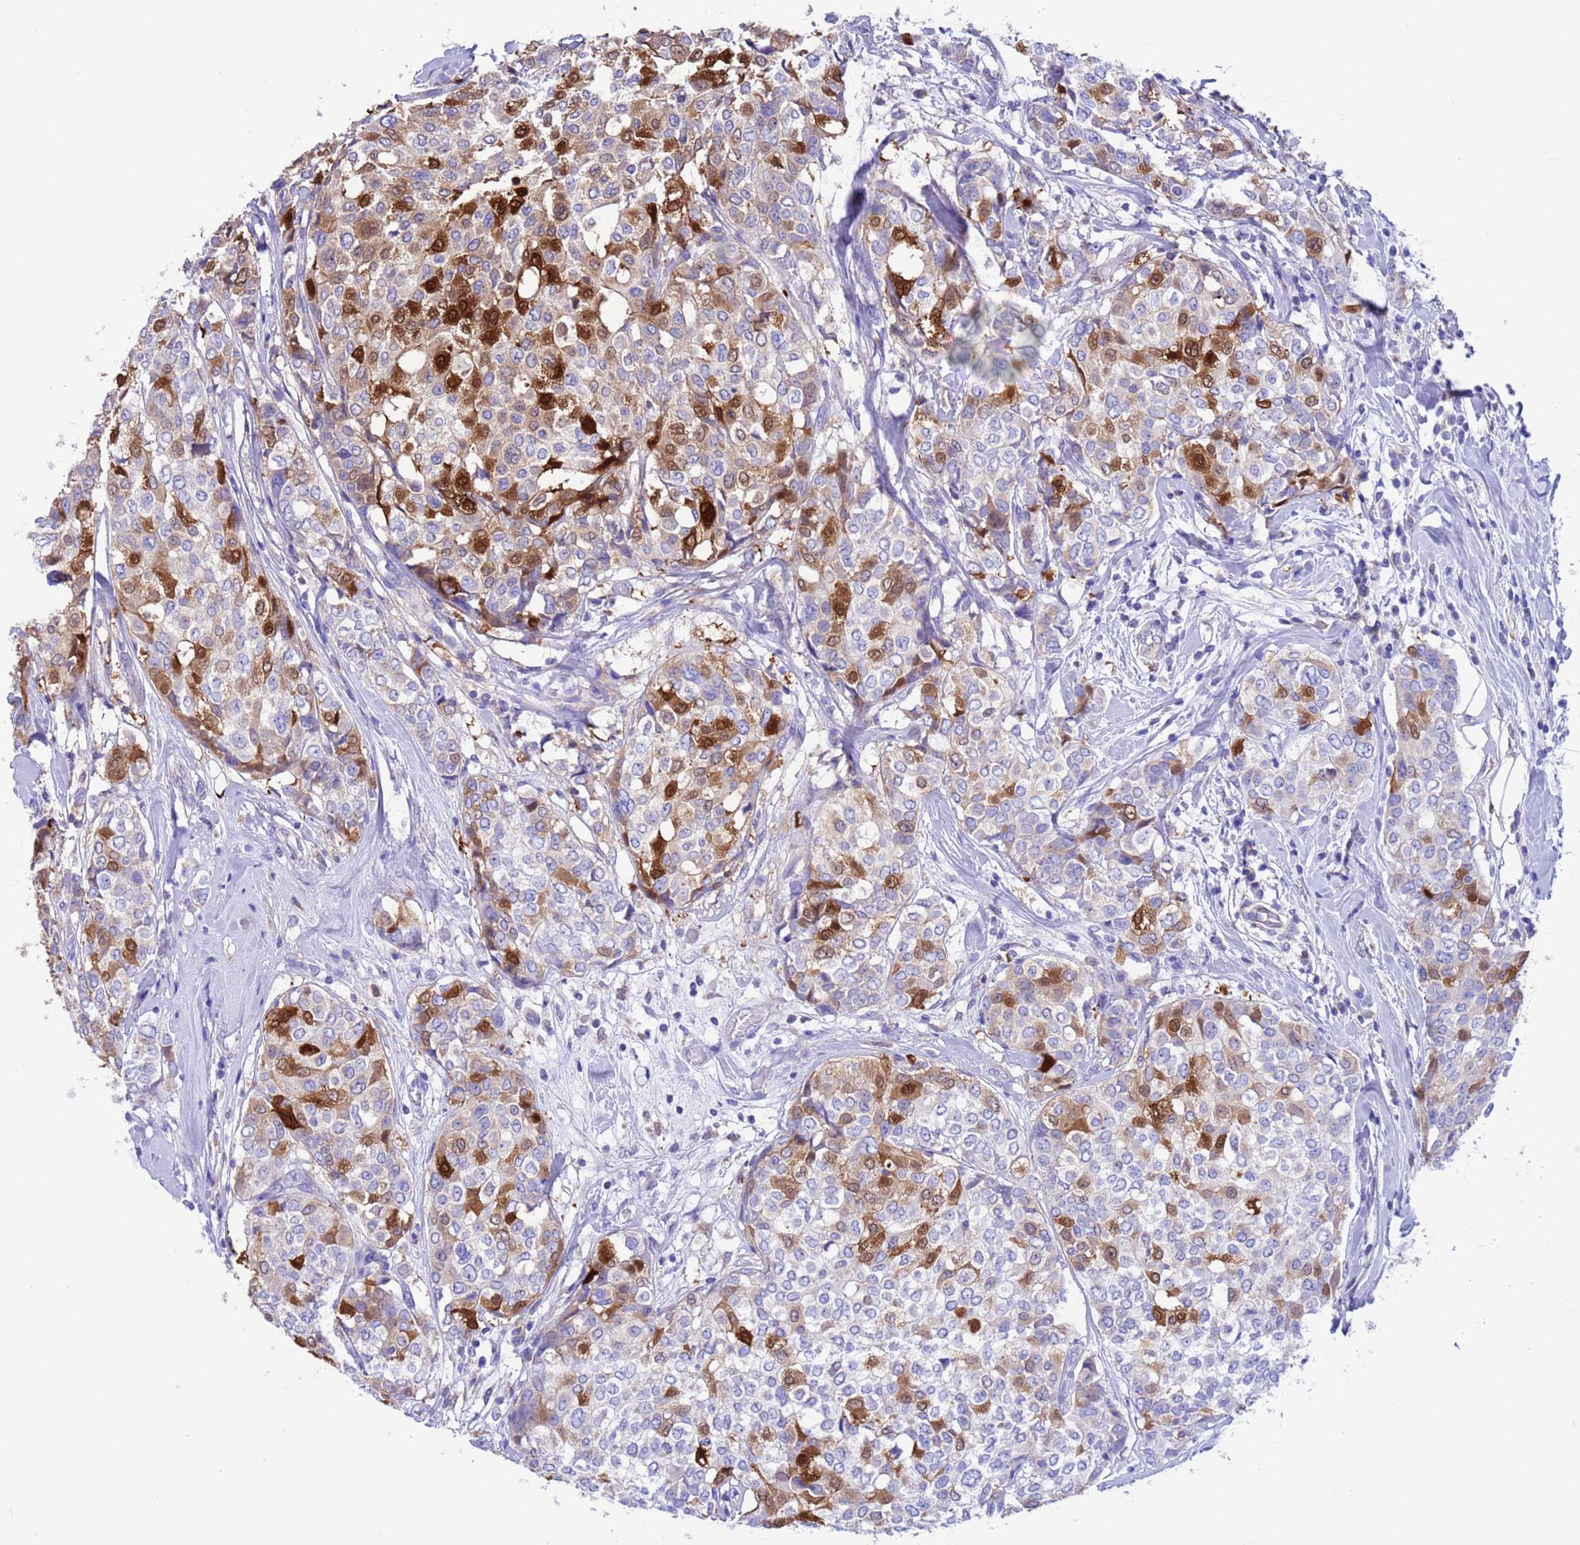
{"staining": {"intensity": "strong", "quantity": "<25%", "location": "cytoplasmic/membranous,nuclear"}, "tissue": "breast cancer", "cell_type": "Tumor cells", "image_type": "cancer", "snomed": [{"axis": "morphology", "description": "Lobular carcinoma"}, {"axis": "topography", "description": "Breast"}], "caption": "DAB immunohistochemical staining of human breast cancer (lobular carcinoma) reveals strong cytoplasmic/membranous and nuclear protein positivity in approximately <25% of tumor cells. (DAB IHC with brightfield microscopy, high magnification).", "gene": "C6orf47", "patient": {"sex": "female", "age": 51}}